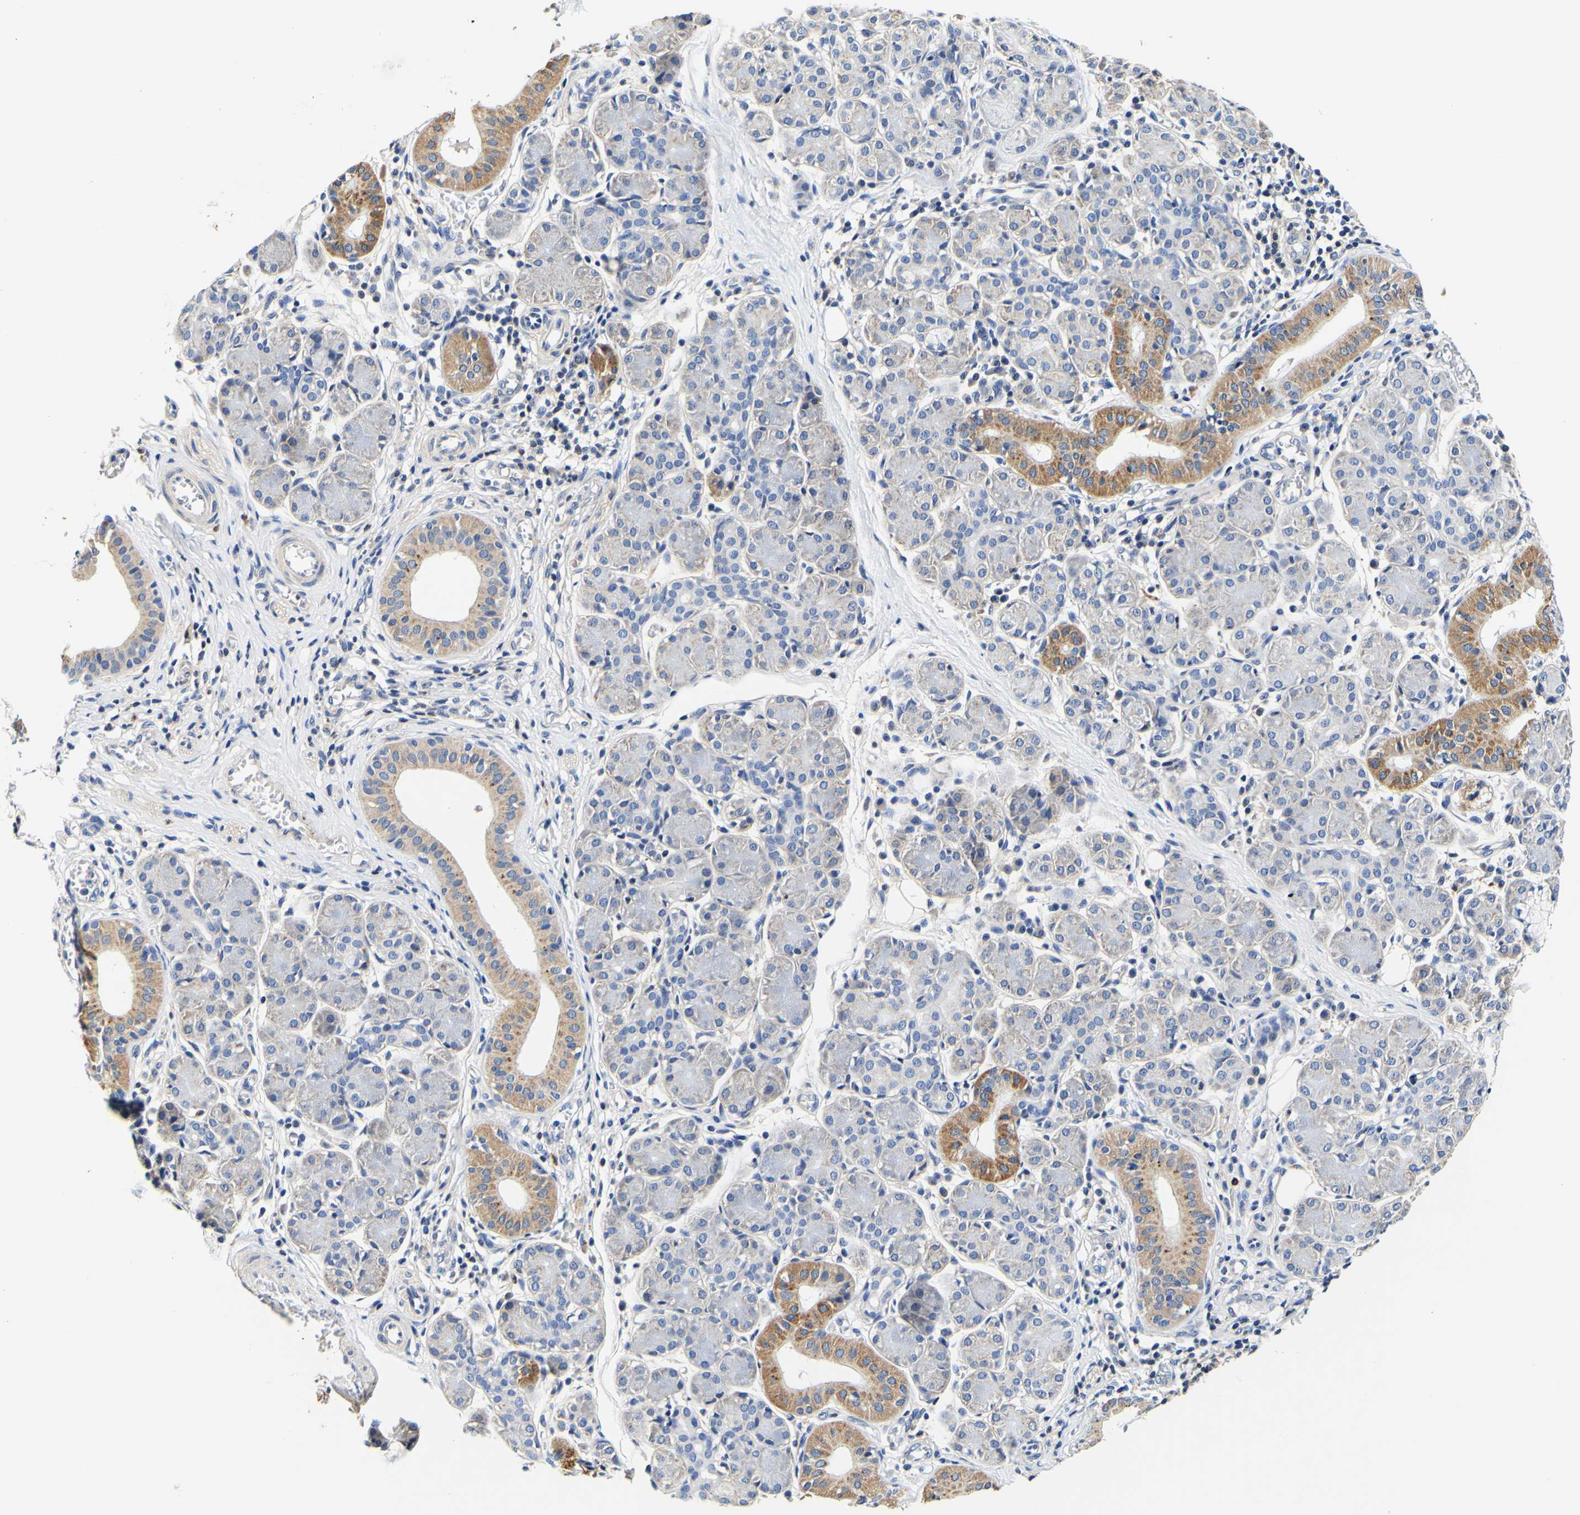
{"staining": {"intensity": "moderate", "quantity": "<25%", "location": "cytoplasmic/membranous"}, "tissue": "salivary gland", "cell_type": "Glandular cells", "image_type": "normal", "snomed": [{"axis": "morphology", "description": "Normal tissue, NOS"}, {"axis": "morphology", "description": "Inflammation, NOS"}, {"axis": "topography", "description": "Lymph node"}, {"axis": "topography", "description": "Salivary gland"}], "caption": "The photomicrograph displays staining of unremarkable salivary gland, revealing moderate cytoplasmic/membranous protein expression (brown color) within glandular cells. Nuclei are stained in blue.", "gene": "CAMK4", "patient": {"sex": "male", "age": 3}}